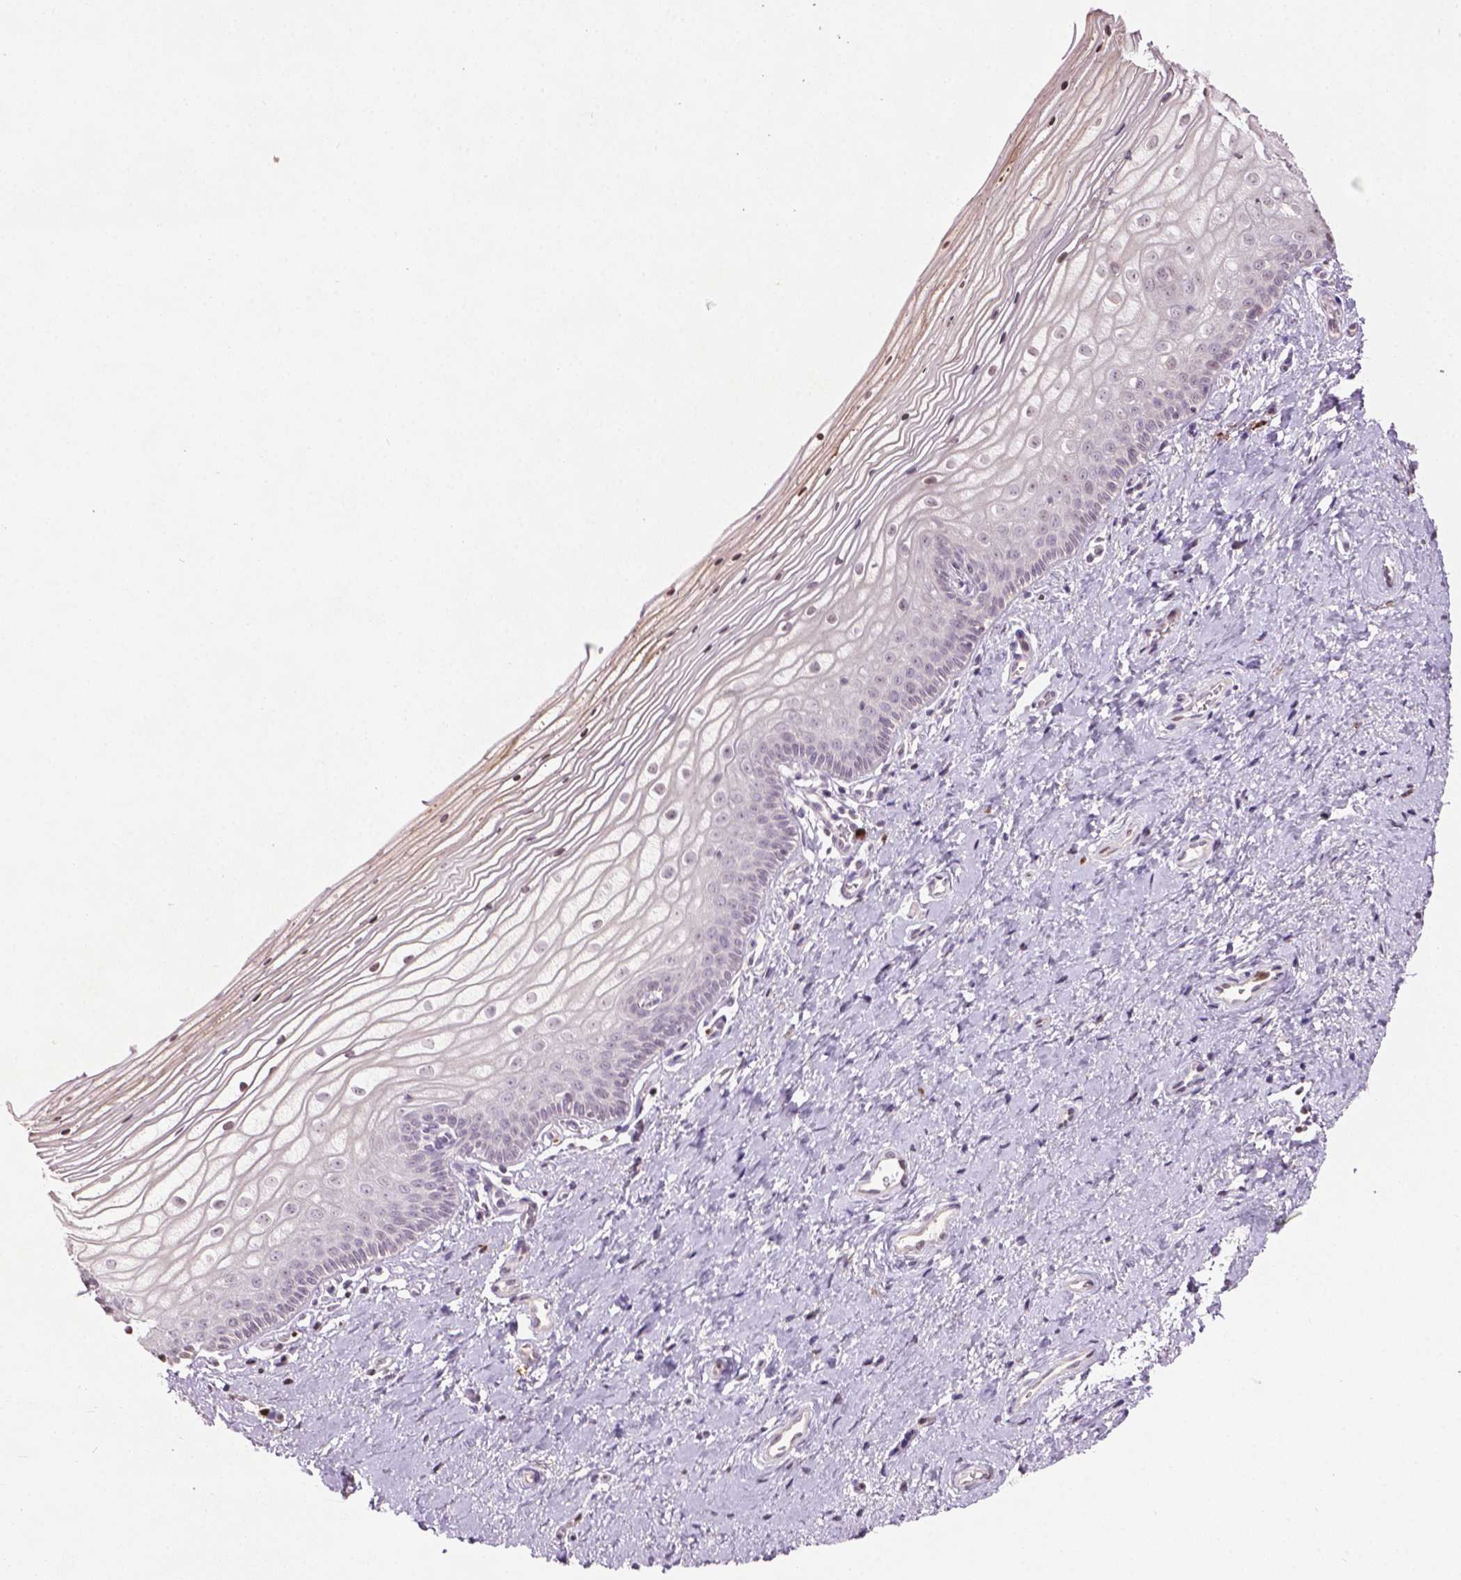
{"staining": {"intensity": "negative", "quantity": "none", "location": "none"}, "tissue": "vagina", "cell_type": "Squamous epithelial cells", "image_type": "normal", "snomed": [{"axis": "morphology", "description": "Normal tissue, NOS"}, {"axis": "topography", "description": "Vagina"}], "caption": "Image shows no protein positivity in squamous epithelial cells of unremarkable vagina.", "gene": "NTNG2", "patient": {"sex": "female", "age": 39}}